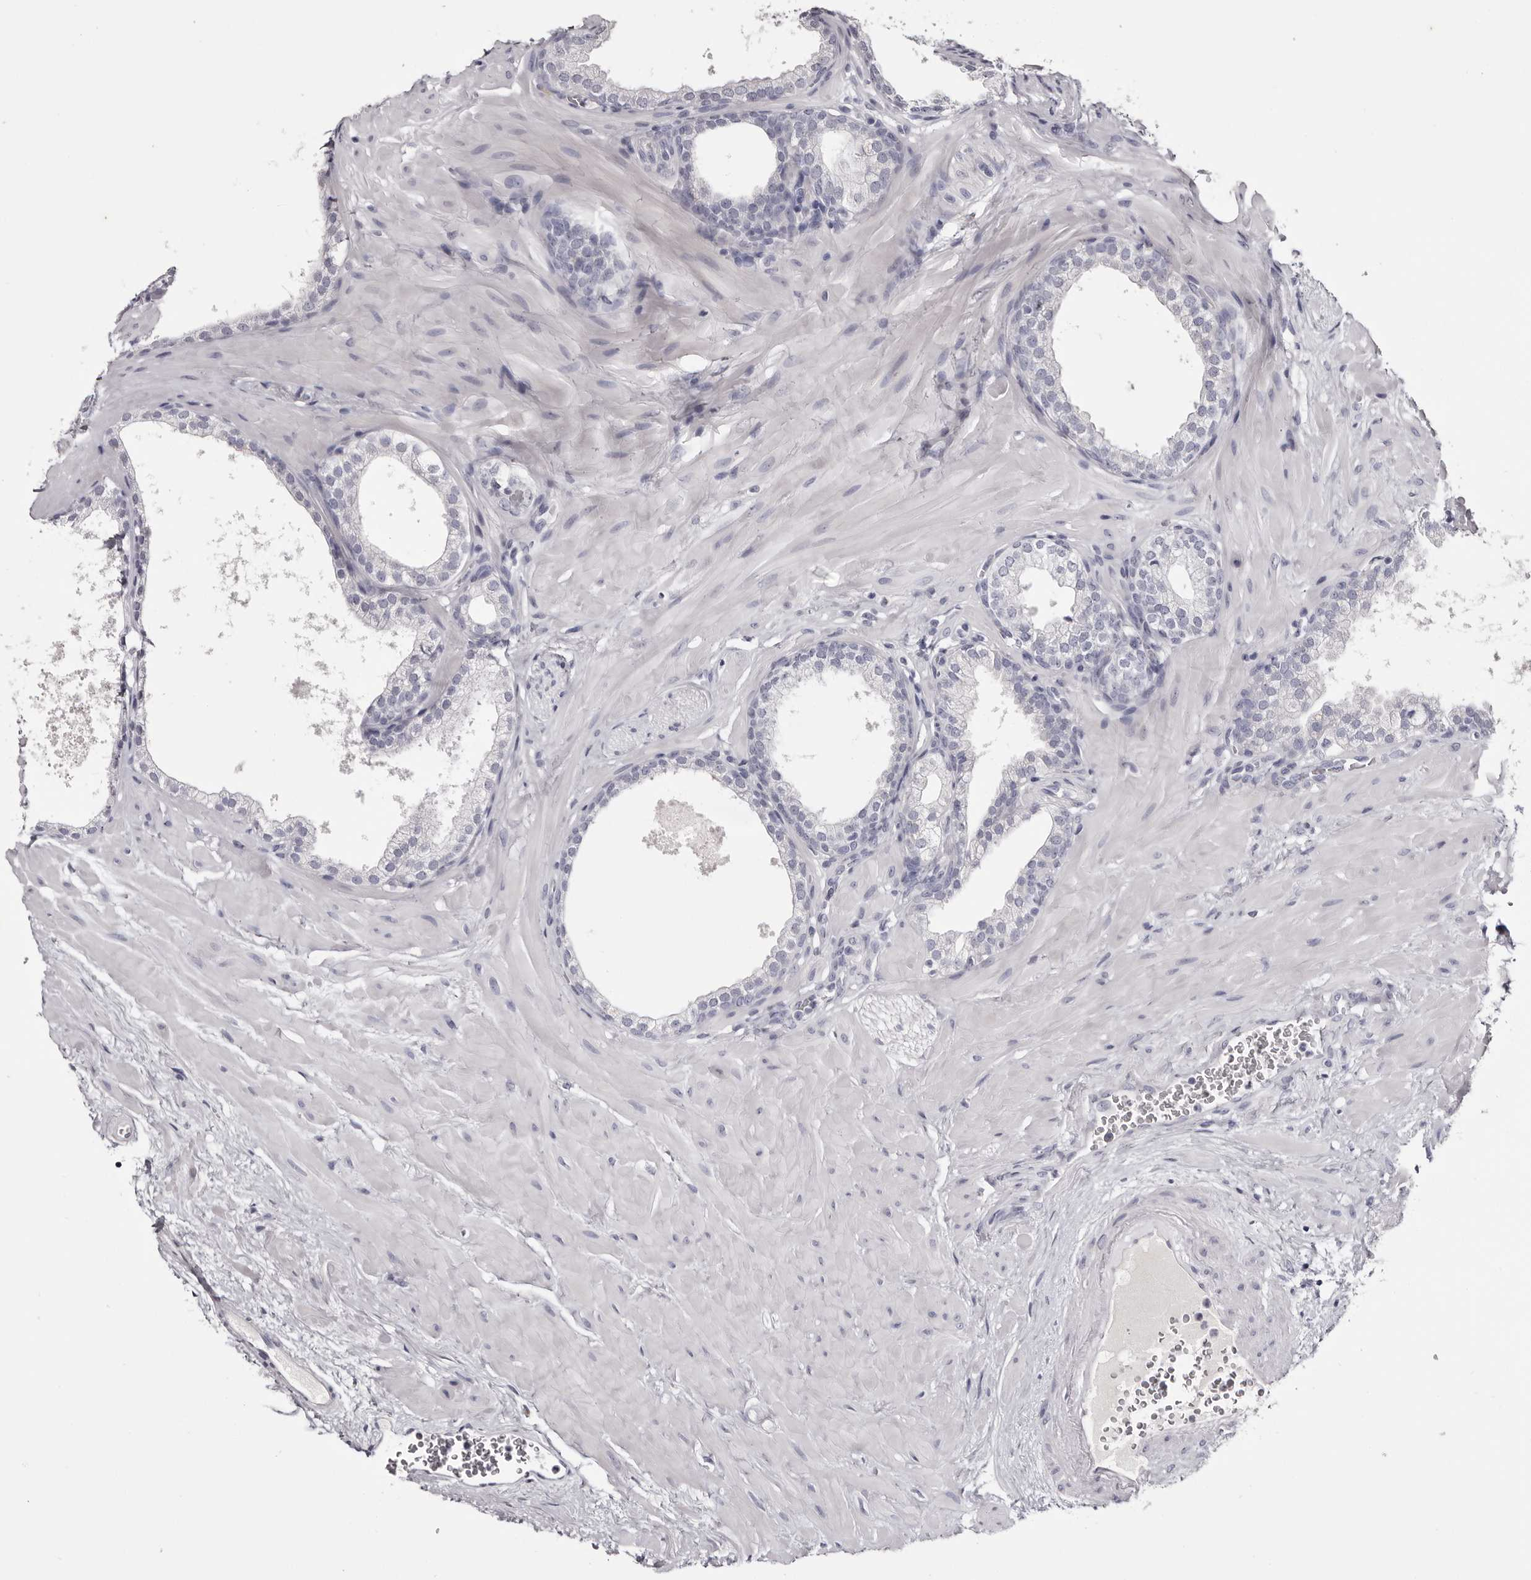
{"staining": {"intensity": "negative", "quantity": "none", "location": "none"}, "tissue": "prostate", "cell_type": "Glandular cells", "image_type": "normal", "snomed": [{"axis": "morphology", "description": "Normal tissue, NOS"}, {"axis": "morphology", "description": "Urothelial carcinoma, Low grade"}, {"axis": "topography", "description": "Urinary bladder"}, {"axis": "topography", "description": "Prostate"}], "caption": "Protein analysis of unremarkable prostate demonstrates no significant expression in glandular cells.", "gene": "CA6", "patient": {"sex": "male", "age": 60}}